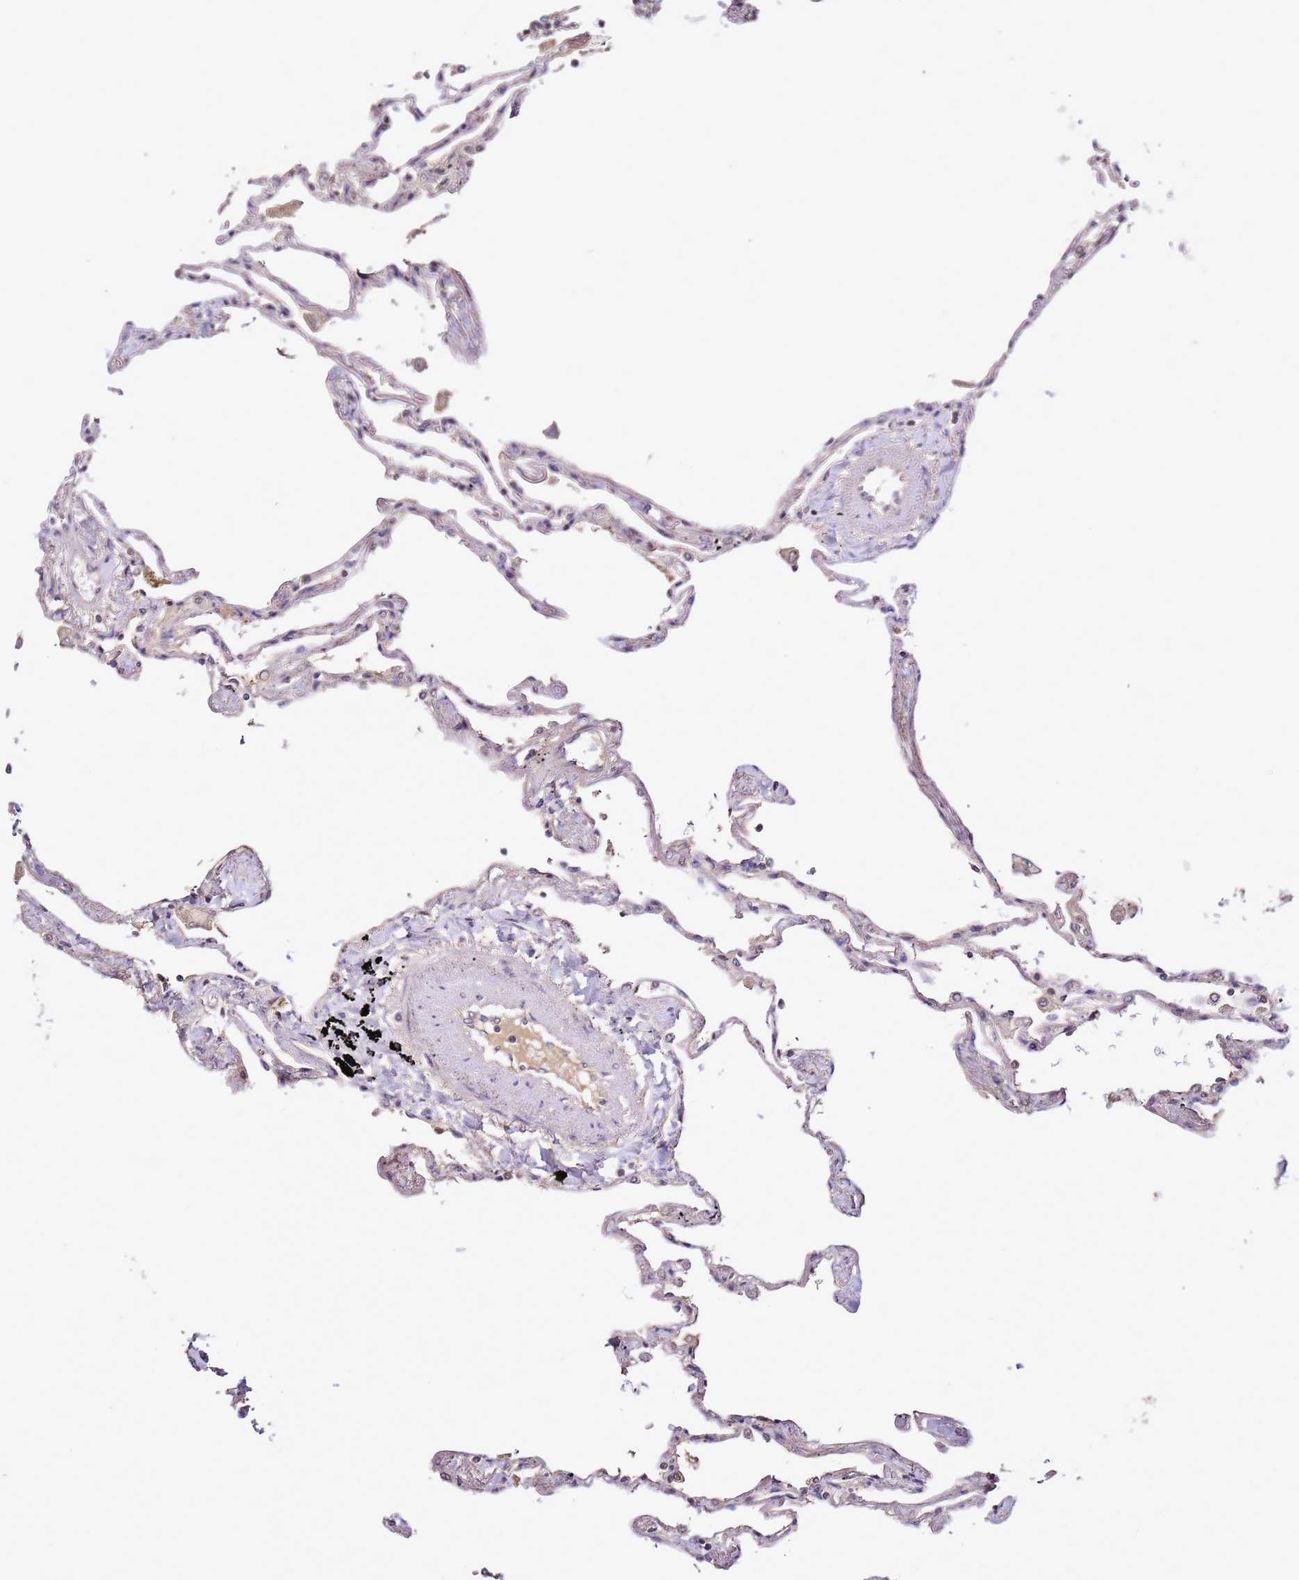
{"staining": {"intensity": "negative", "quantity": "none", "location": "none"}, "tissue": "lung", "cell_type": "Alveolar cells", "image_type": "normal", "snomed": [{"axis": "morphology", "description": "Normal tissue, NOS"}, {"axis": "topography", "description": "Lung"}], "caption": "IHC image of unremarkable human lung stained for a protein (brown), which shows no staining in alveolar cells.", "gene": "DDX27", "patient": {"sex": "female", "age": 67}}